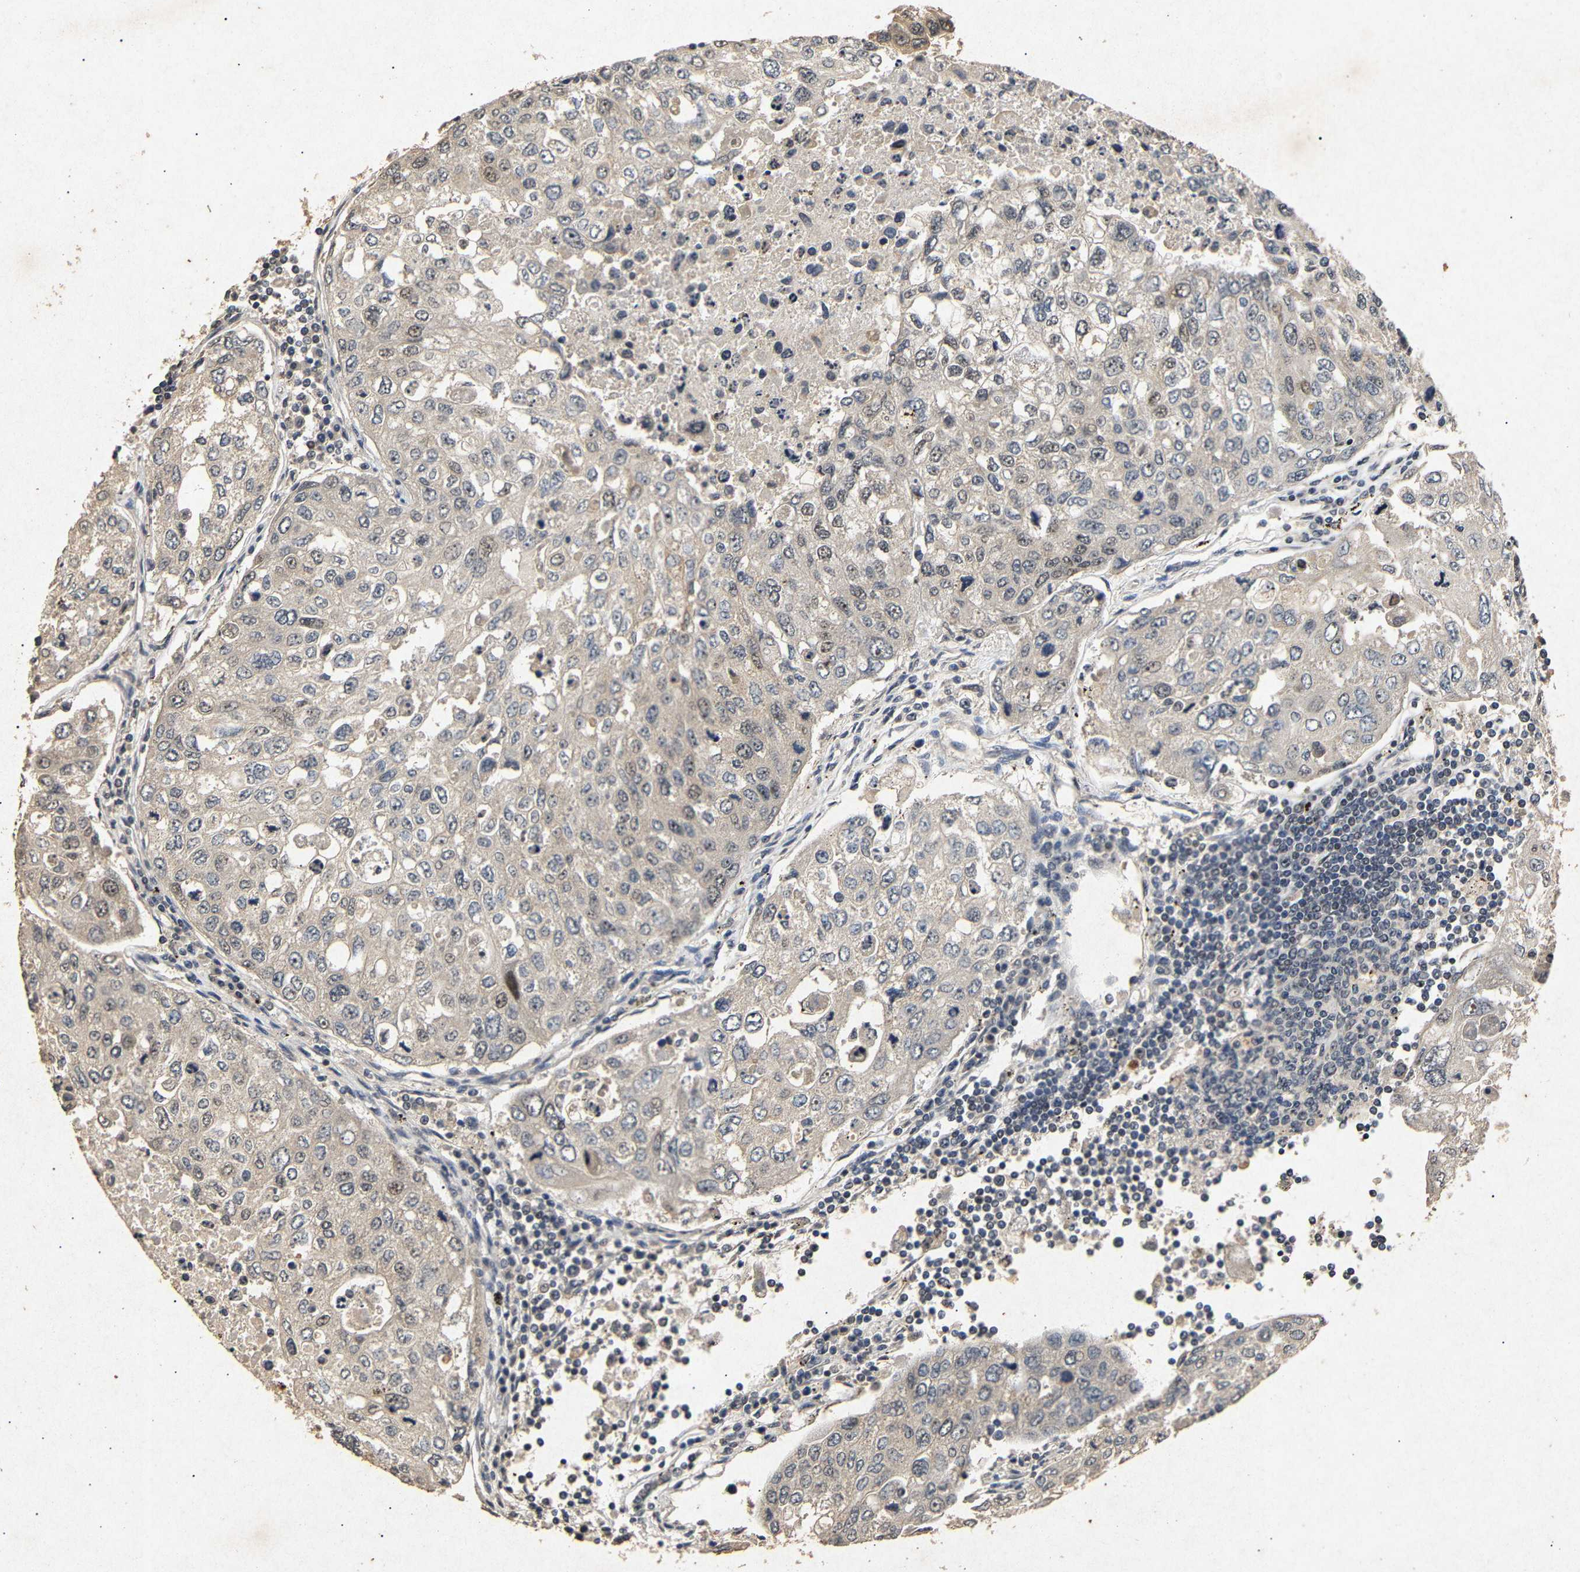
{"staining": {"intensity": "moderate", "quantity": "25%-75%", "location": "nuclear"}, "tissue": "urothelial cancer", "cell_type": "Tumor cells", "image_type": "cancer", "snomed": [{"axis": "morphology", "description": "Urothelial carcinoma, High grade"}, {"axis": "topography", "description": "Lymph node"}, {"axis": "topography", "description": "Urinary bladder"}], "caption": "Human urothelial carcinoma (high-grade) stained for a protein (brown) reveals moderate nuclear positive staining in approximately 25%-75% of tumor cells.", "gene": "PARN", "patient": {"sex": "male", "age": 51}}